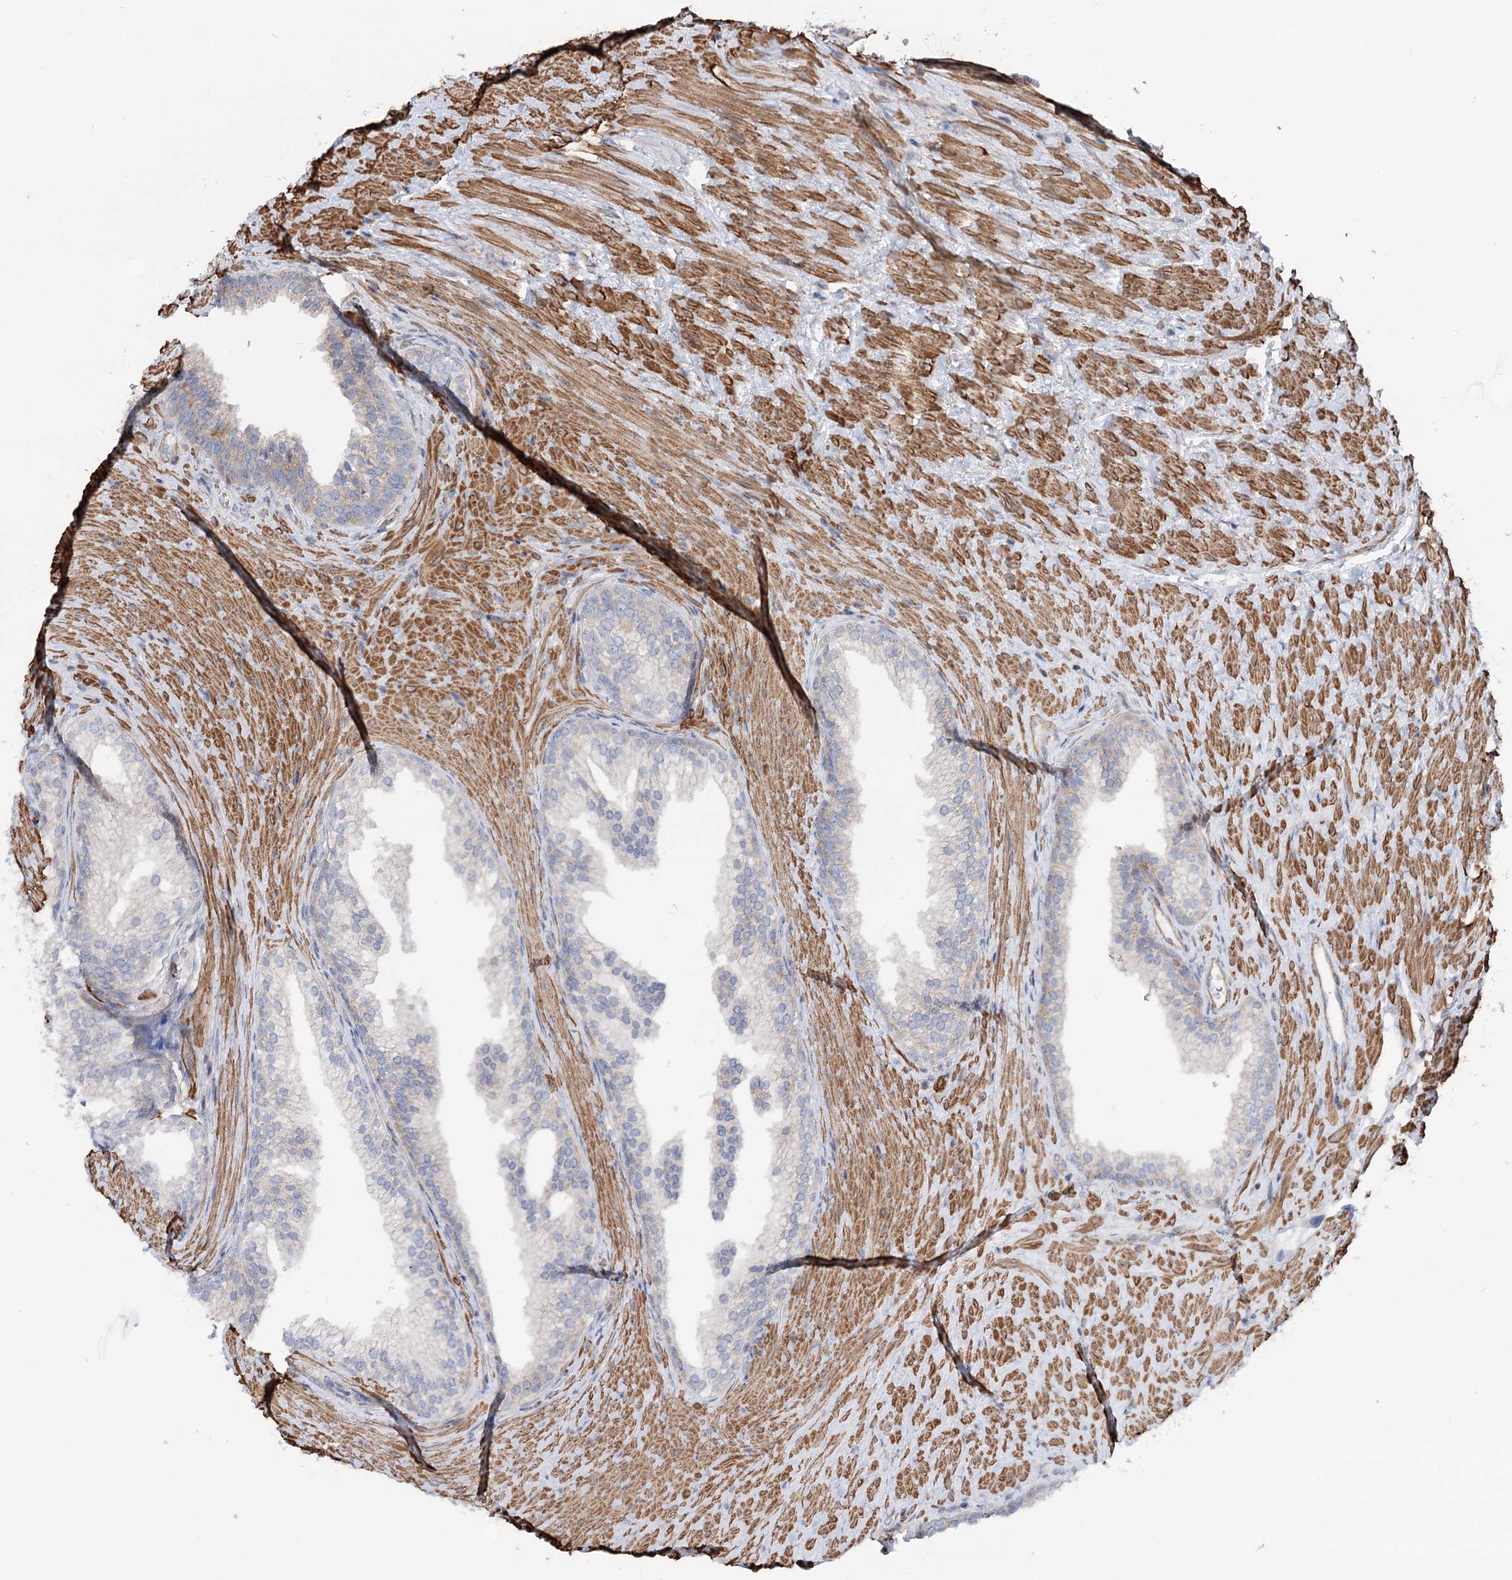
{"staining": {"intensity": "negative", "quantity": "none", "location": "none"}, "tissue": "prostate", "cell_type": "Glandular cells", "image_type": "normal", "snomed": [{"axis": "morphology", "description": "Normal tissue, NOS"}, {"axis": "topography", "description": "Prostate"}], "caption": "High power microscopy image of an immunohistochemistry (IHC) photomicrograph of normal prostate, revealing no significant expression in glandular cells.", "gene": "LARP1B", "patient": {"sex": "male", "age": 76}}